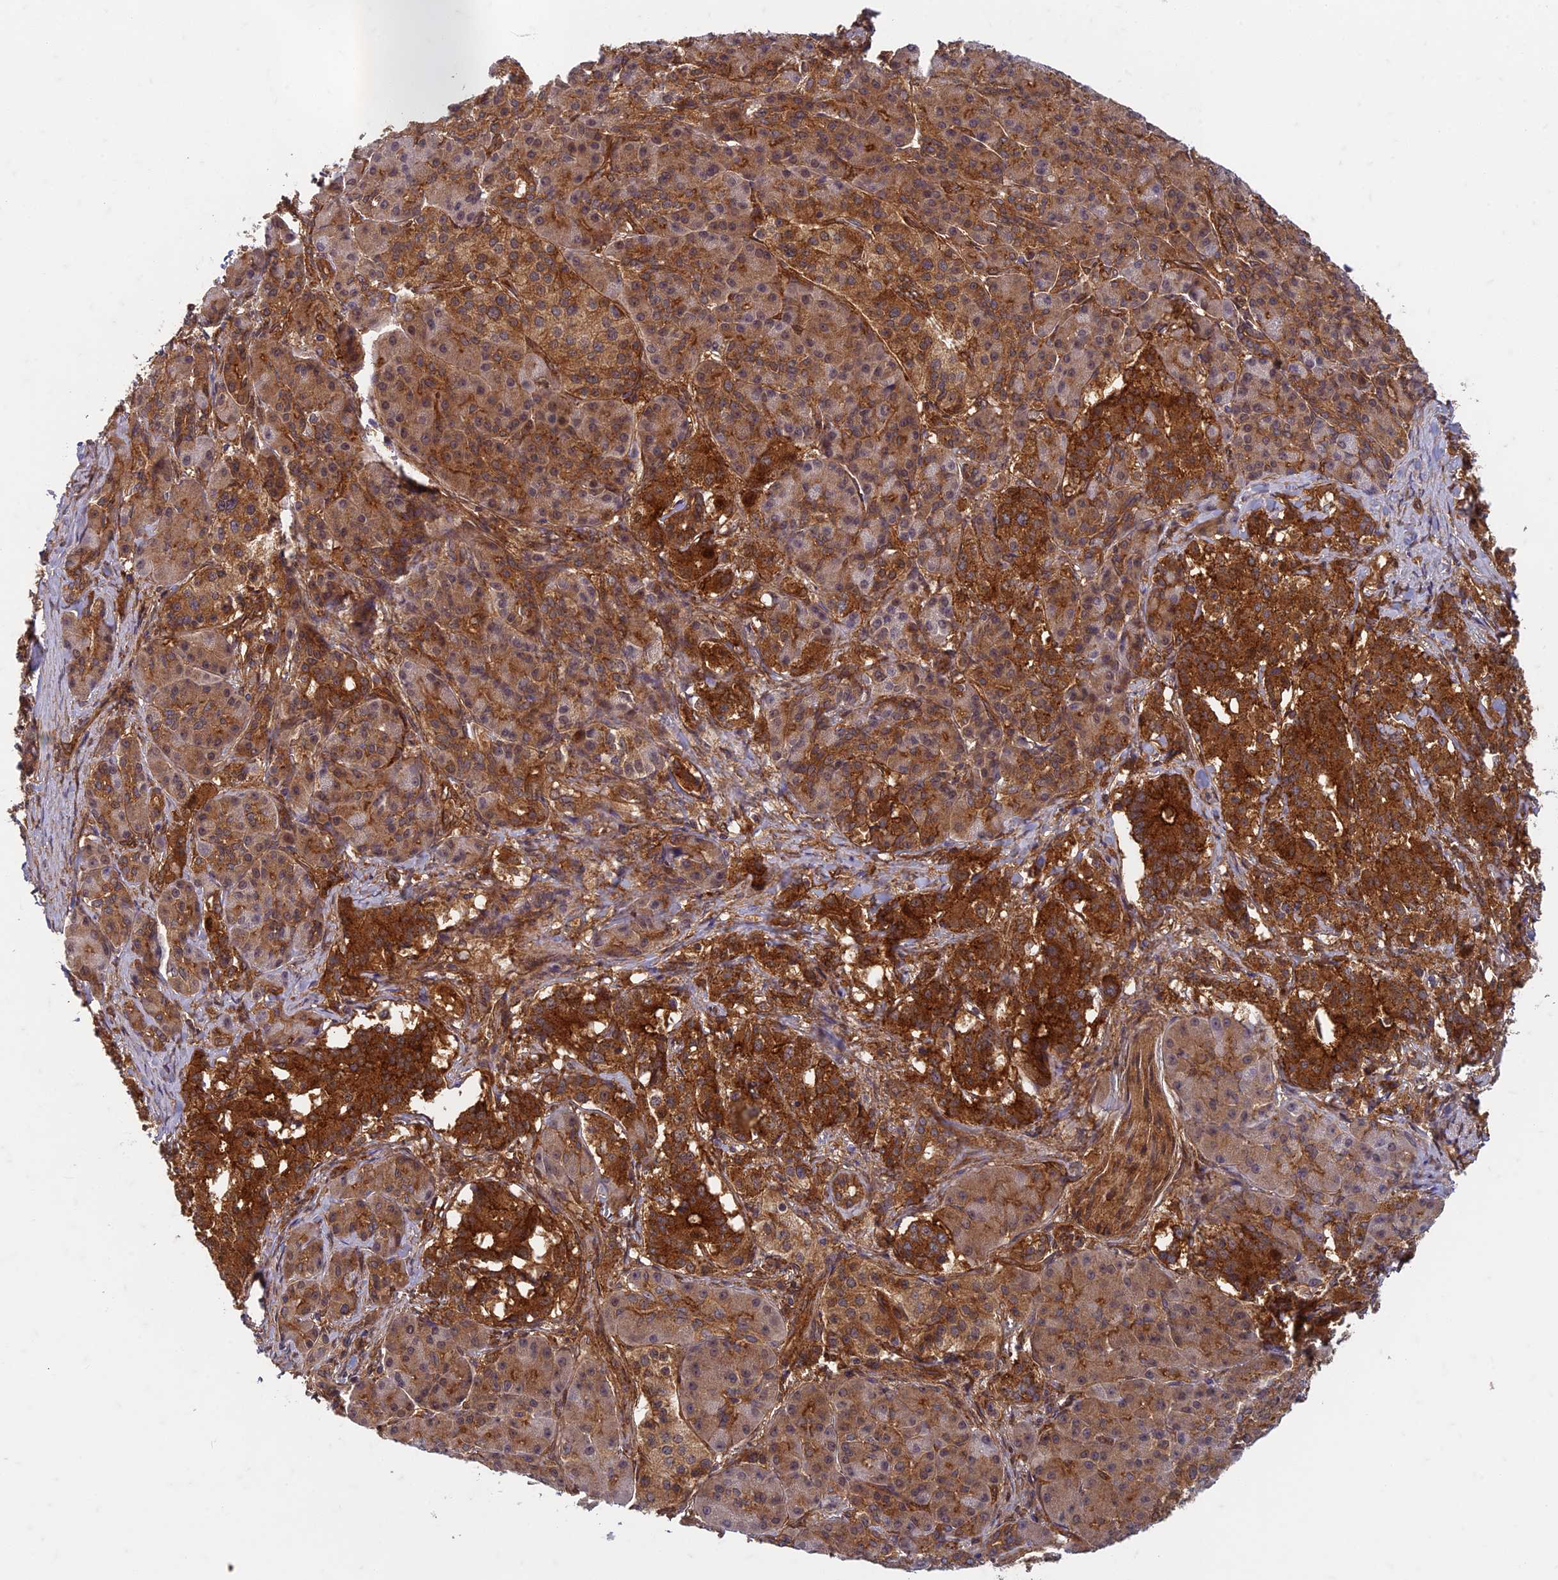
{"staining": {"intensity": "strong", "quantity": "25%-75%", "location": "cytoplasmic/membranous"}, "tissue": "pancreatic cancer", "cell_type": "Tumor cells", "image_type": "cancer", "snomed": [{"axis": "morphology", "description": "Adenocarcinoma, NOS"}, {"axis": "topography", "description": "Pancreas"}], "caption": "Strong cytoplasmic/membranous protein expression is present in approximately 25%-75% of tumor cells in pancreatic cancer (adenocarcinoma).", "gene": "TCF25", "patient": {"sex": "female", "age": 74}}